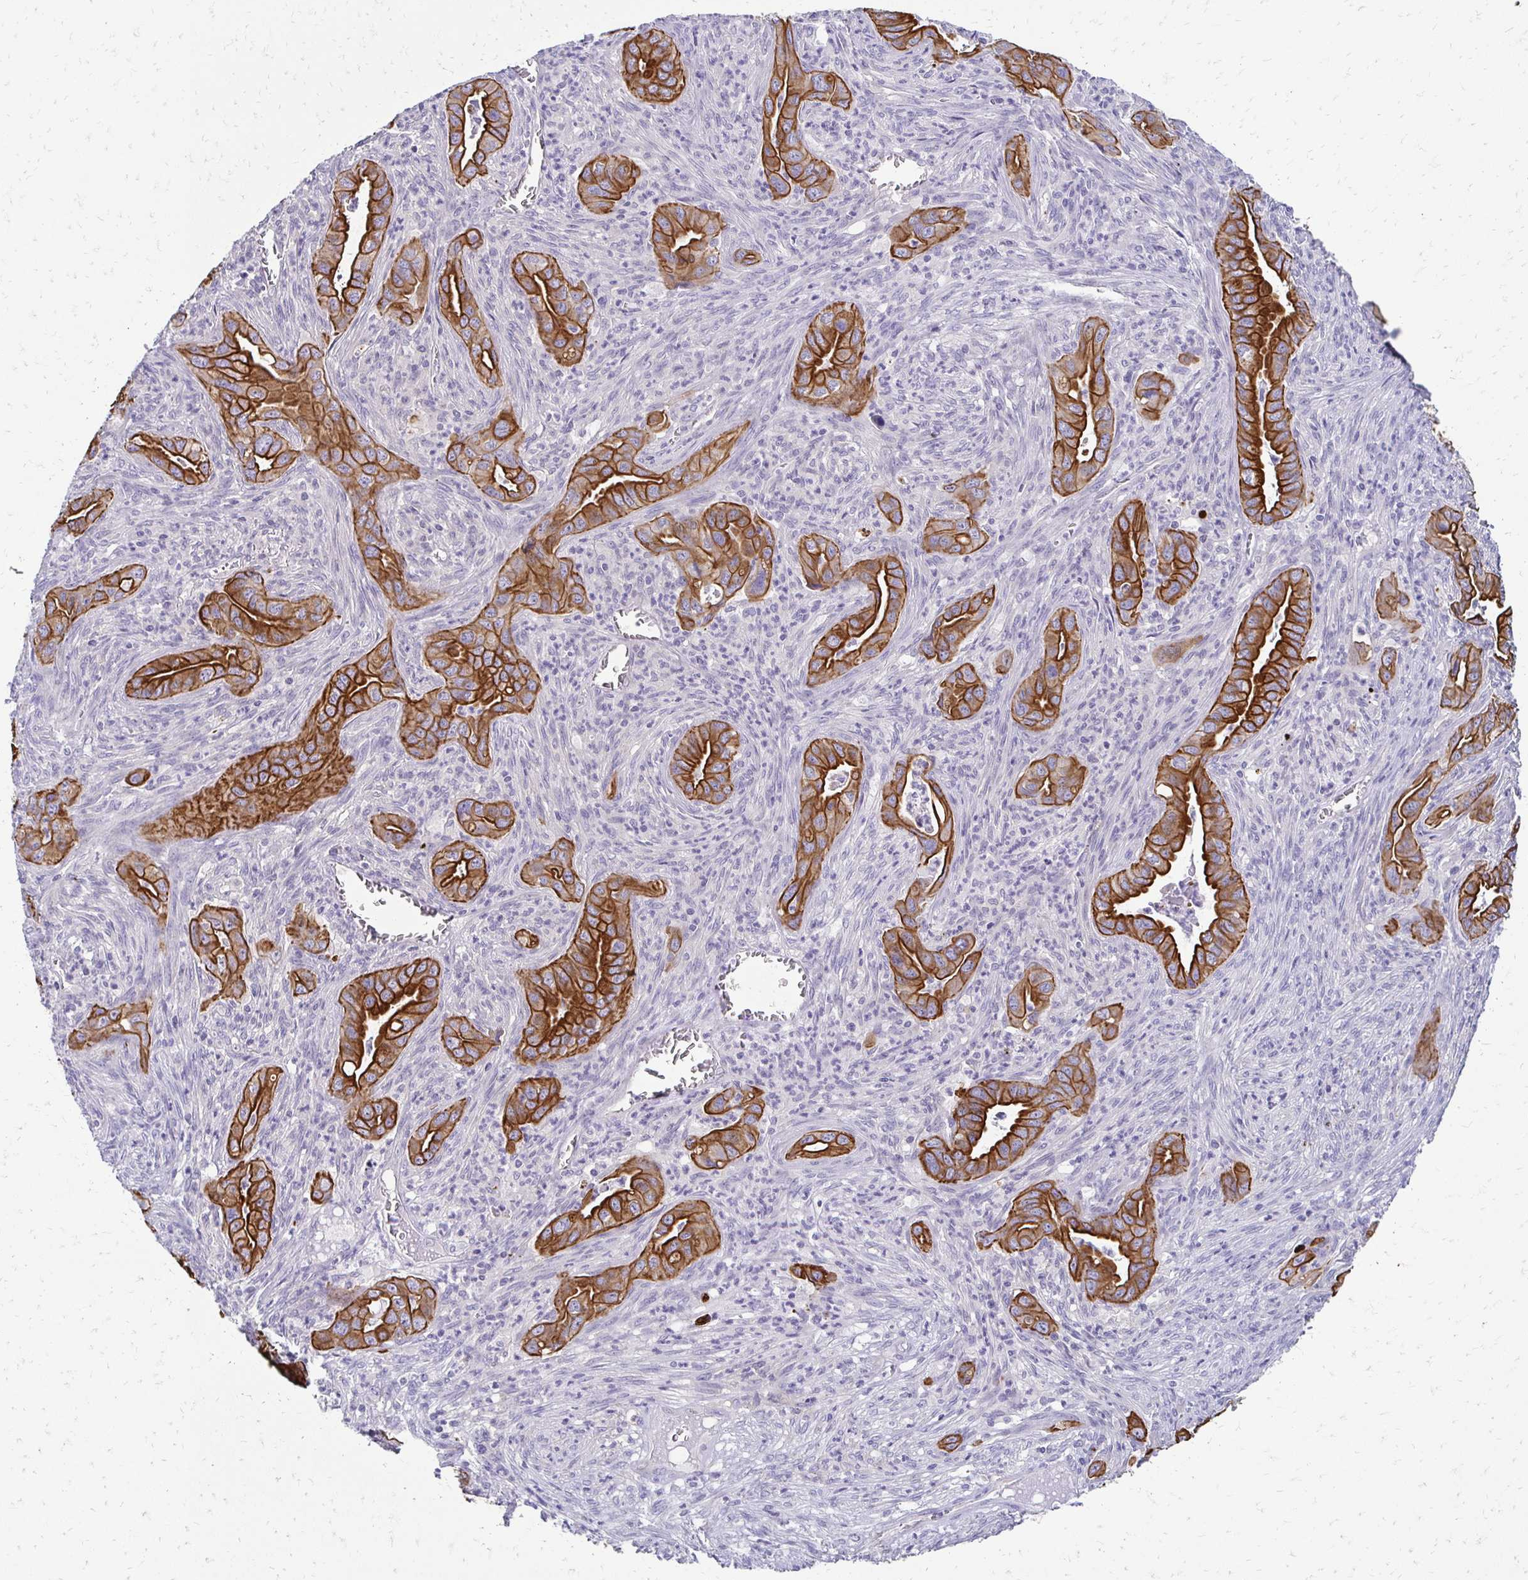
{"staining": {"intensity": "strong", "quantity": ">75%", "location": "cytoplasmic/membranous"}, "tissue": "lung cancer", "cell_type": "Tumor cells", "image_type": "cancer", "snomed": [{"axis": "morphology", "description": "Adenocarcinoma, NOS"}, {"axis": "topography", "description": "Lung"}], "caption": "Protein analysis of lung cancer (adenocarcinoma) tissue reveals strong cytoplasmic/membranous expression in about >75% of tumor cells.", "gene": "C1QTNF2", "patient": {"sex": "male", "age": 65}}